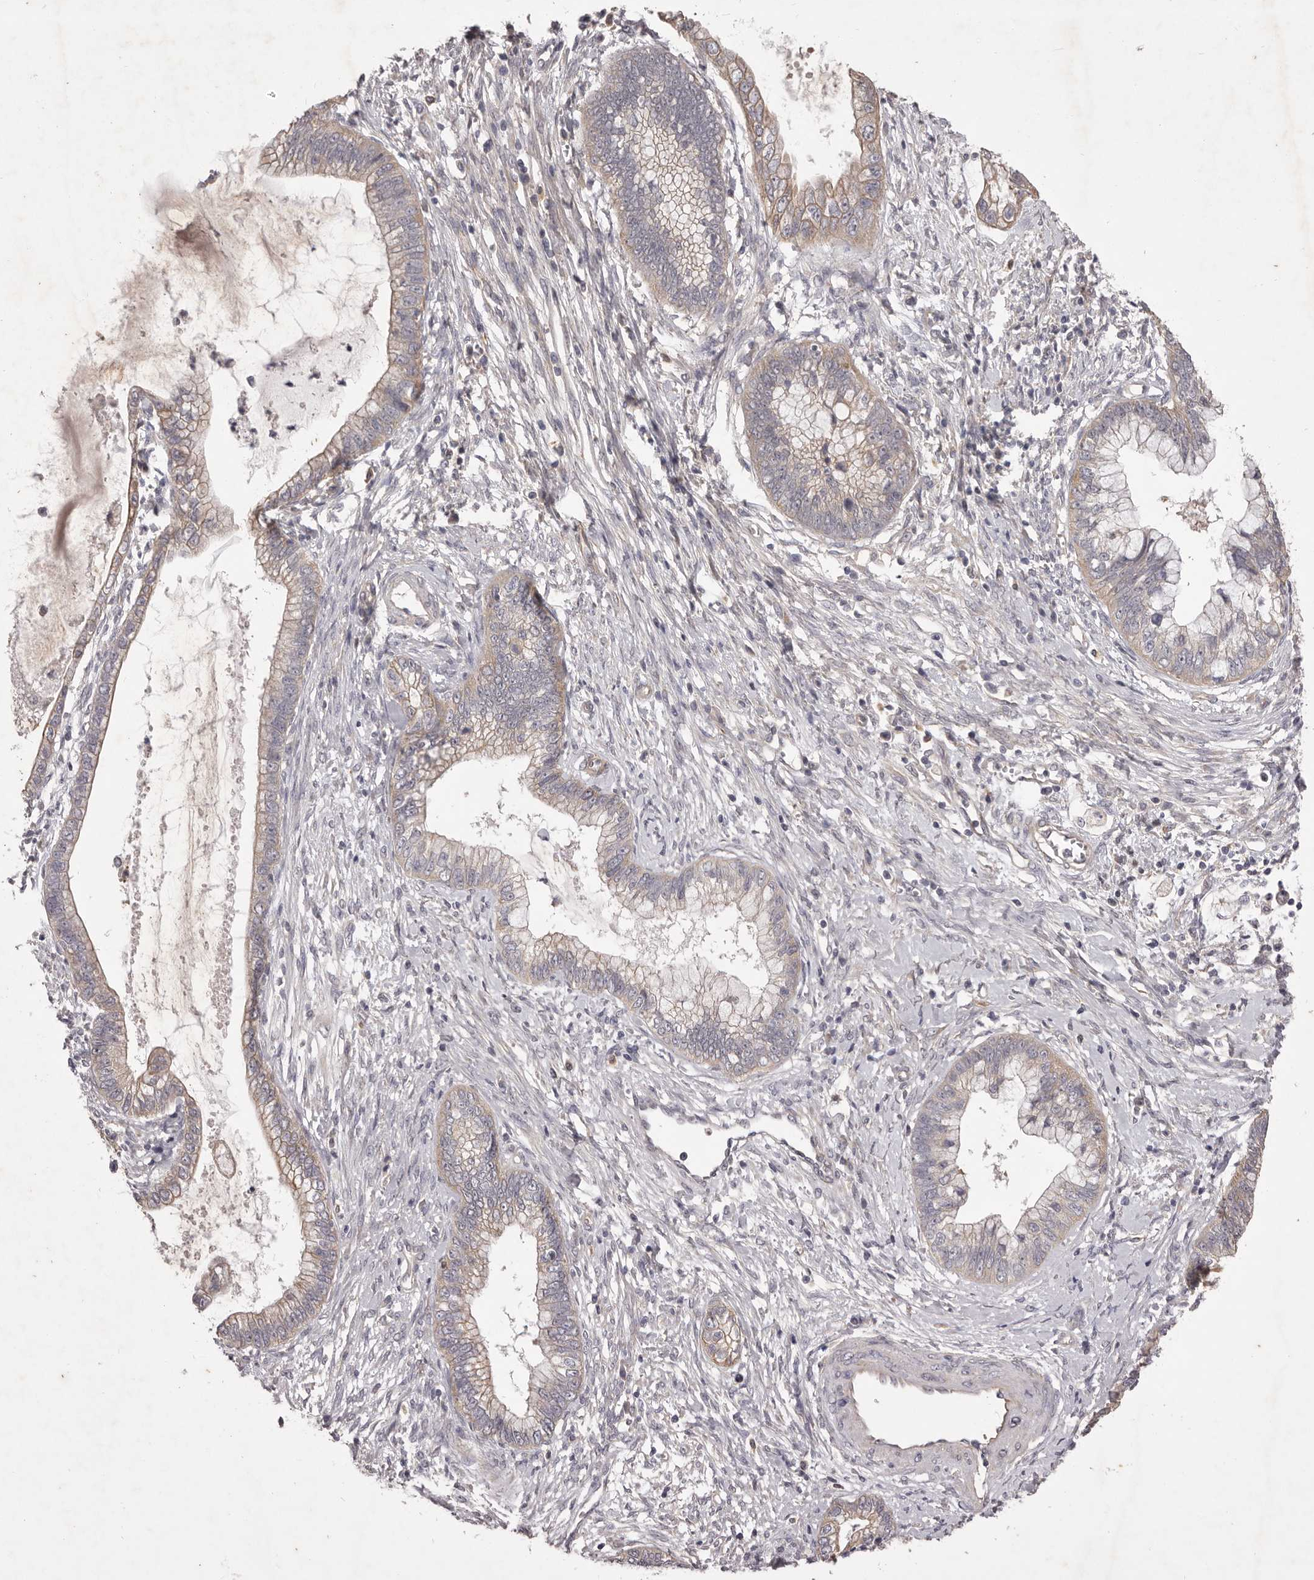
{"staining": {"intensity": "weak", "quantity": "25%-75%", "location": "cytoplasmic/membranous"}, "tissue": "cervical cancer", "cell_type": "Tumor cells", "image_type": "cancer", "snomed": [{"axis": "morphology", "description": "Adenocarcinoma, NOS"}, {"axis": "topography", "description": "Cervix"}], "caption": "High-magnification brightfield microscopy of cervical cancer (adenocarcinoma) stained with DAB (brown) and counterstained with hematoxylin (blue). tumor cells exhibit weak cytoplasmic/membranous positivity is seen in approximately25%-75% of cells.", "gene": "PNRC1", "patient": {"sex": "female", "age": 44}}